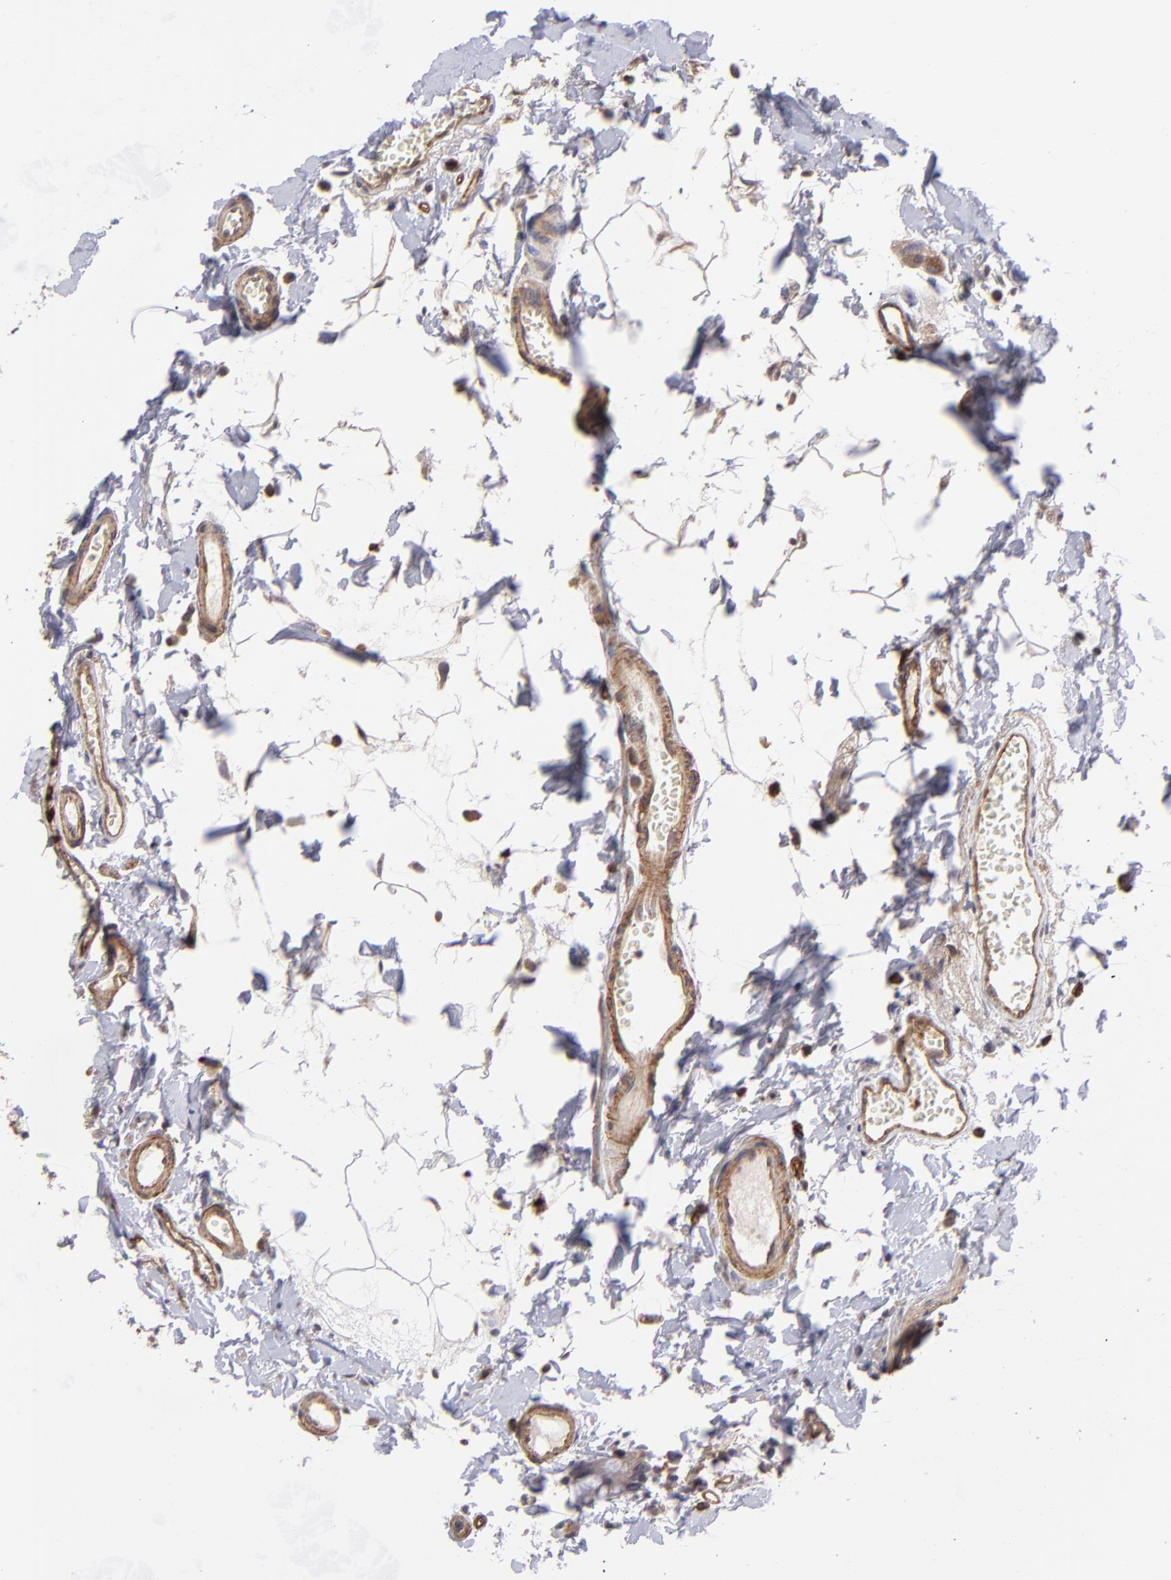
{"staining": {"intensity": "negative", "quantity": "none", "location": "none"}, "tissue": "small intestine", "cell_type": "Glandular cells", "image_type": "normal", "snomed": [{"axis": "morphology", "description": "Normal tissue, NOS"}, {"axis": "topography", "description": "Small intestine"}], "caption": "DAB immunohistochemical staining of normal small intestine demonstrates no significant expression in glandular cells.", "gene": "DYSF", "patient": {"sex": "female", "age": 61}}